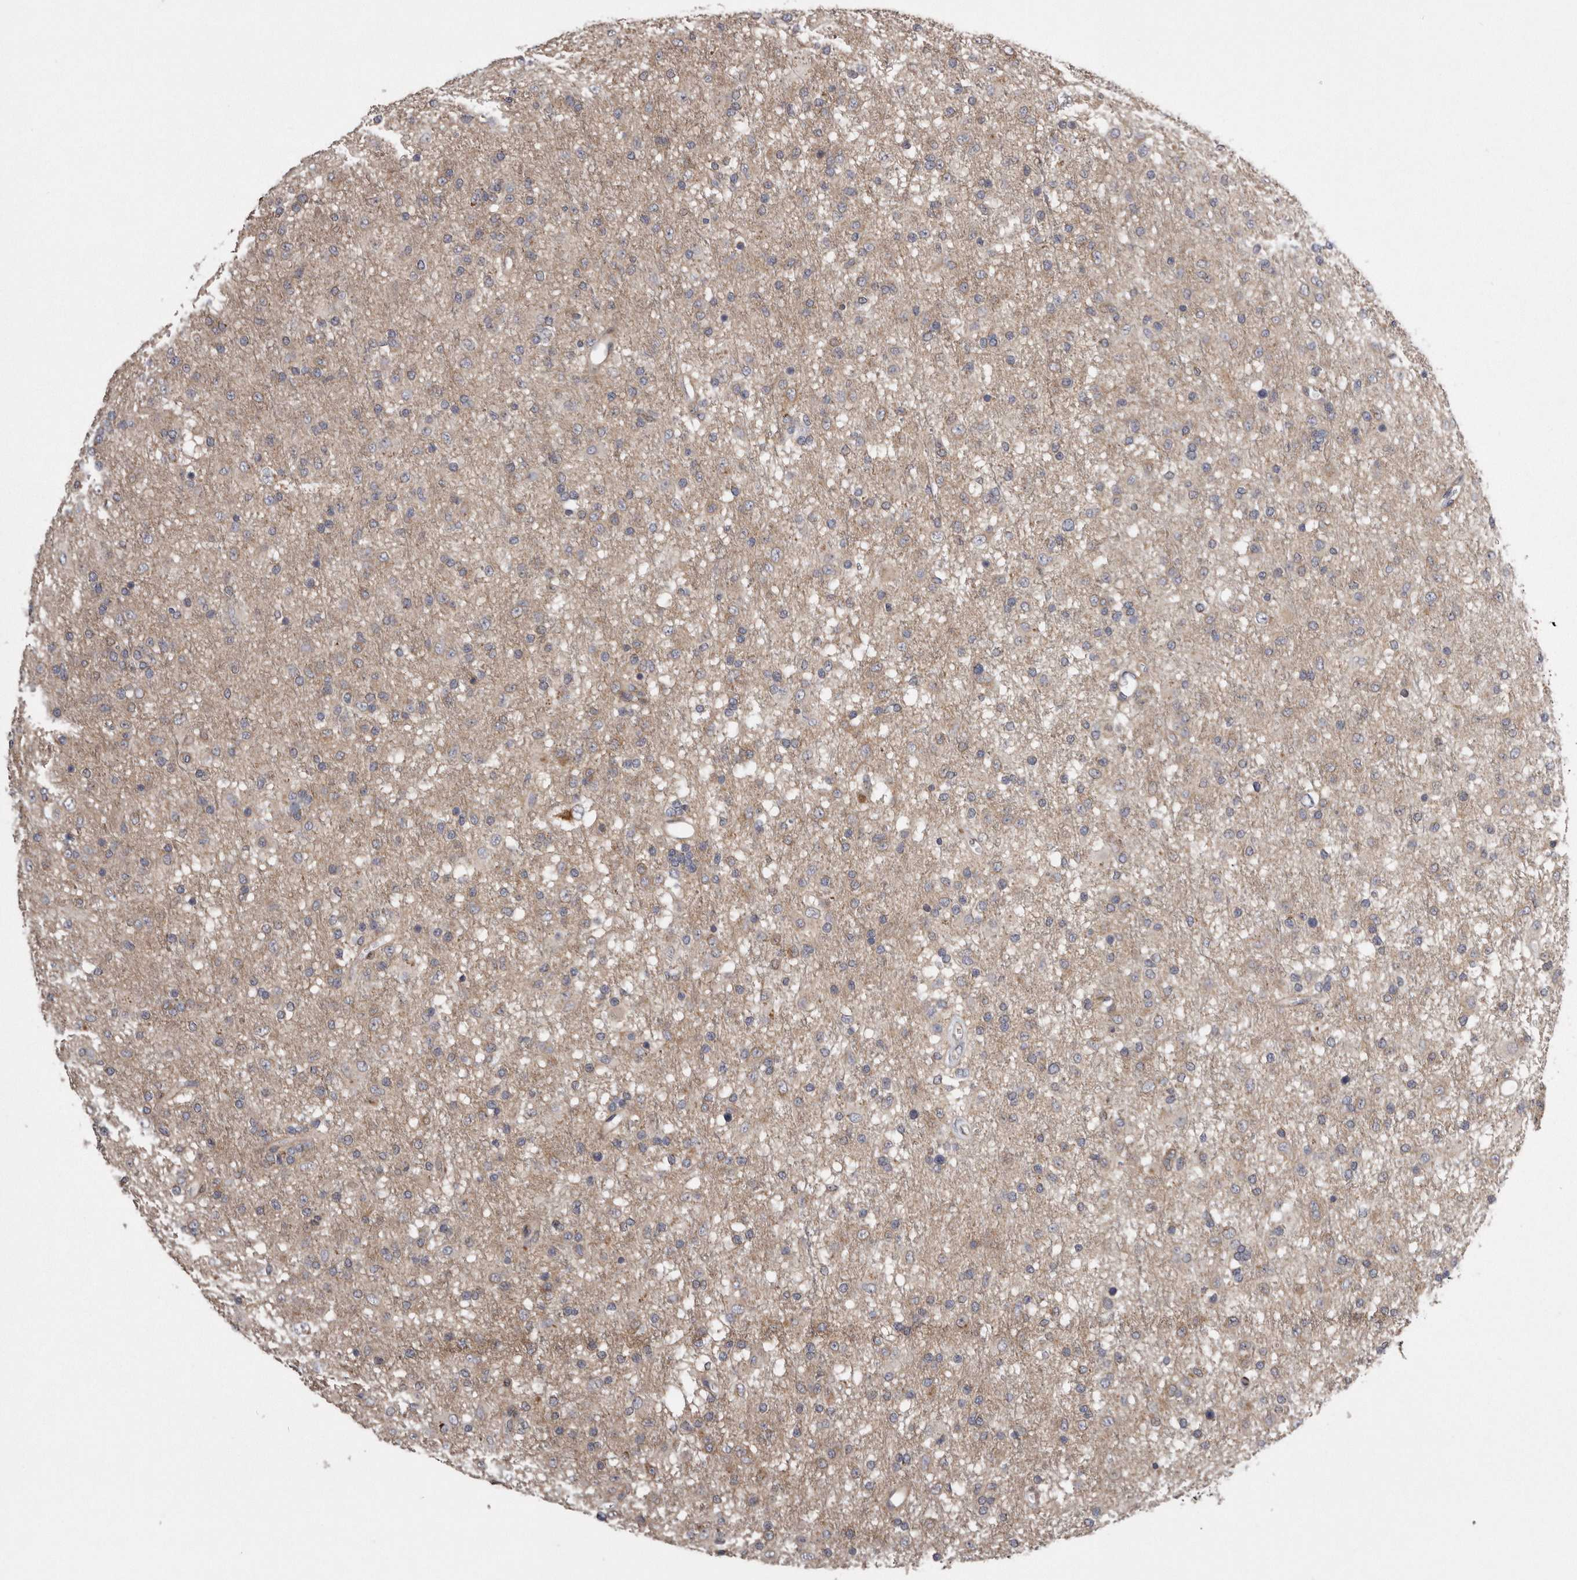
{"staining": {"intensity": "weak", "quantity": ">75%", "location": "cytoplasmic/membranous"}, "tissue": "glioma", "cell_type": "Tumor cells", "image_type": "cancer", "snomed": [{"axis": "morphology", "description": "Glioma, malignant, Low grade"}, {"axis": "topography", "description": "Brain"}], "caption": "Weak cytoplasmic/membranous staining for a protein is seen in about >75% of tumor cells of glioma using immunohistochemistry (IHC).", "gene": "ARMCX1", "patient": {"sex": "male", "age": 65}}